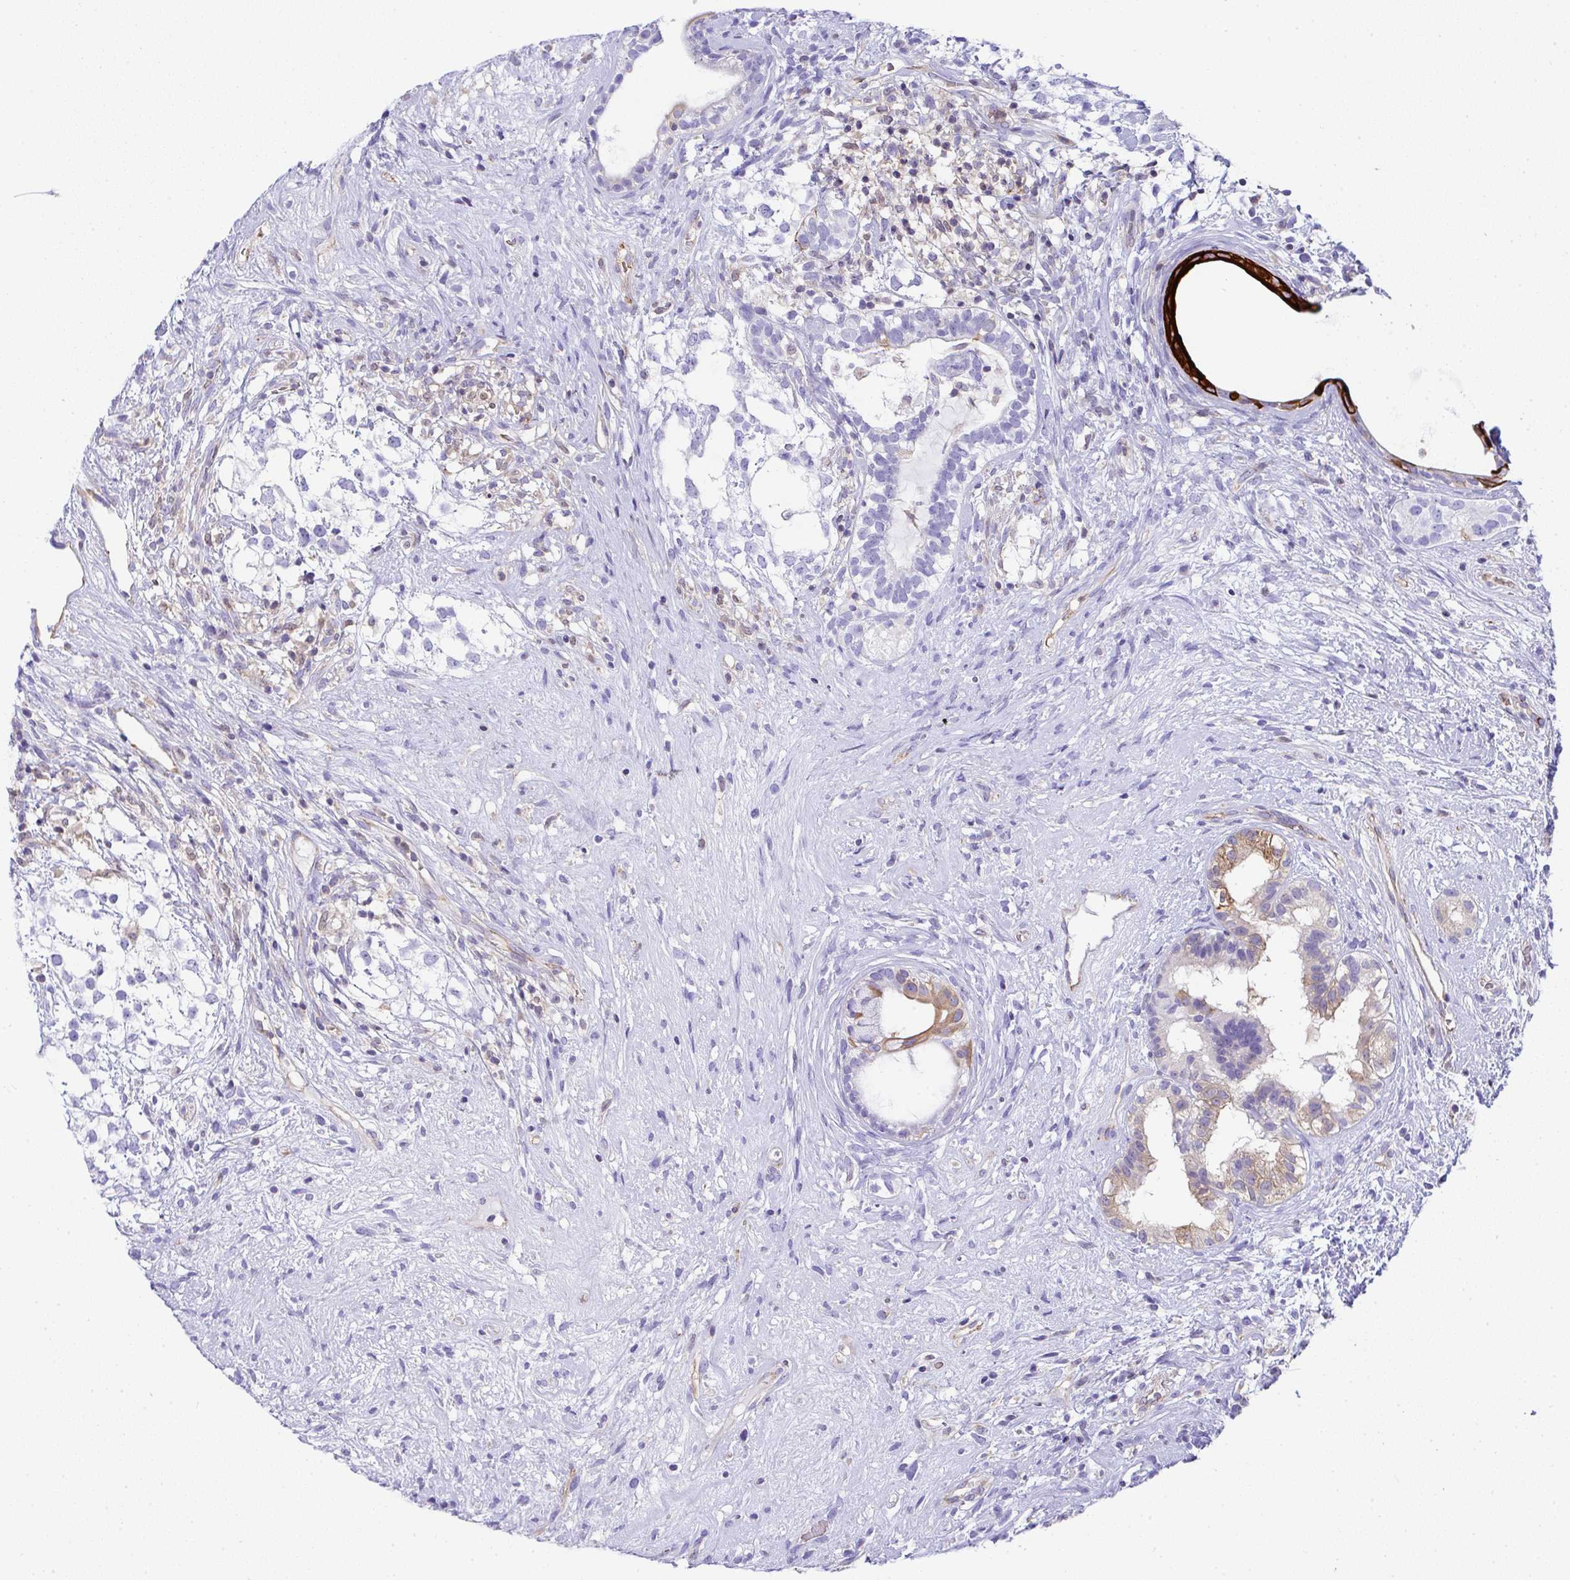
{"staining": {"intensity": "strong", "quantity": "<25%", "location": "cytoplasmic/membranous"}, "tissue": "testis cancer", "cell_type": "Tumor cells", "image_type": "cancer", "snomed": [{"axis": "morphology", "description": "Seminoma, NOS"}, {"axis": "morphology", "description": "Carcinoma, Embryonal, NOS"}, {"axis": "topography", "description": "Testis"}], "caption": "Protein staining of testis seminoma tissue displays strong cytoplasmic/membranous staining in about <25% of tumor cells.", "gene": "TNFAIP8", "patient": {"sex": "male", "age": 41}}